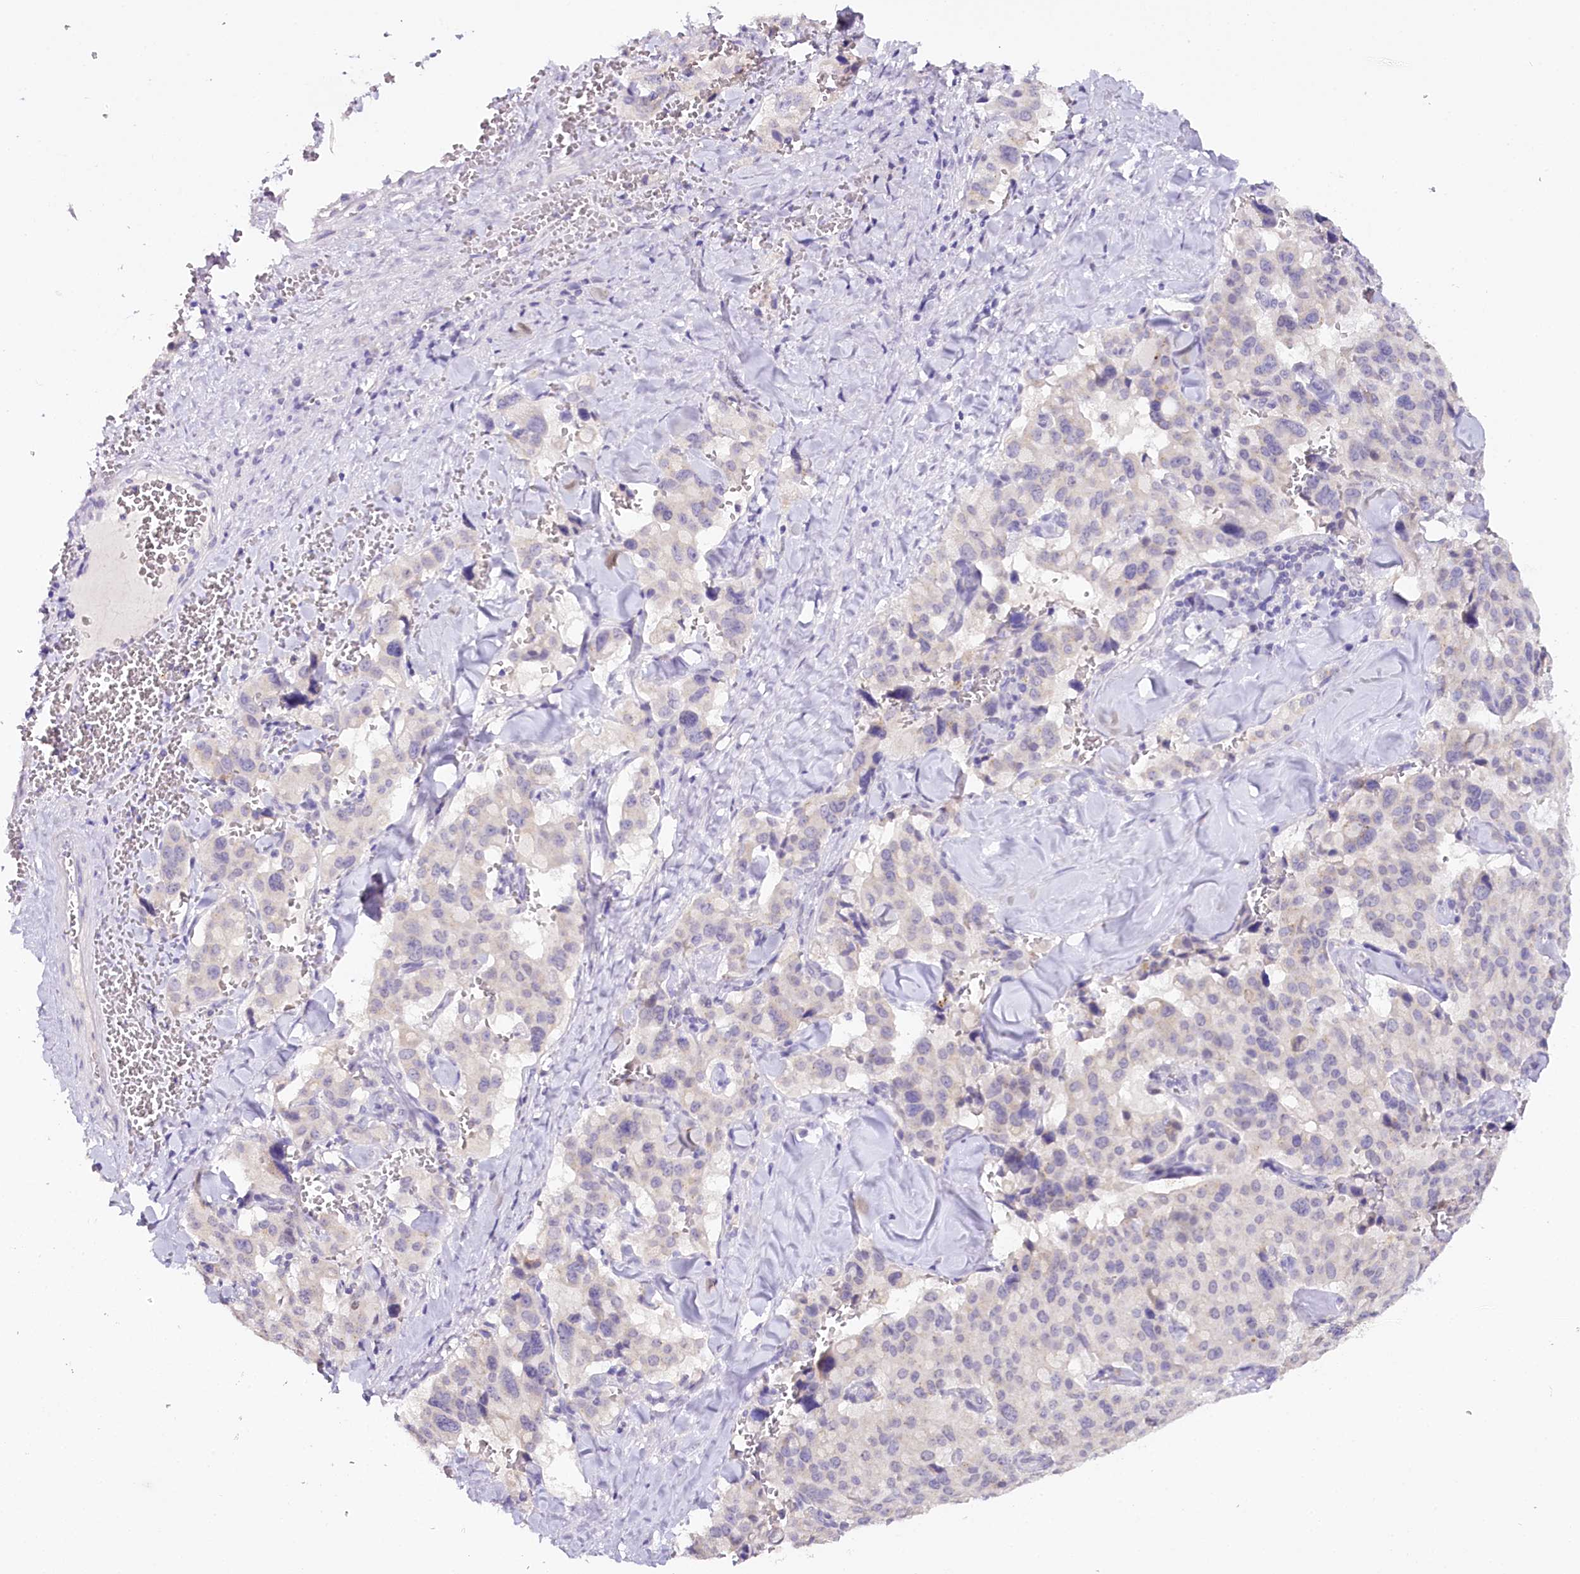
{"staining": {"intensity": "negative", "quantity": "none", "location": "none"}, "tissue": "pancreatic cancer", "cell_type": "Tumor cells", "image_type": "cancer", "snomed": [{"axis": "morphology", "description": "Adenocarcinoma, NOS"}, {"axis": "topography", "description": "Pancreas"}], "caption": "High power microscopy histopathology image of an IHC histopathology image of pancreatic cancer, revealing no significant positivity in tumor cells. The staining was performed using DAB (3,3'-diaminobenzidine) to visualize the protein expression in brown, while the nuclei were stained in blue with hematoxylin (Magnification: 20x).", "gene": "TP53", "patient": {"sex": "male", "age": 65}}